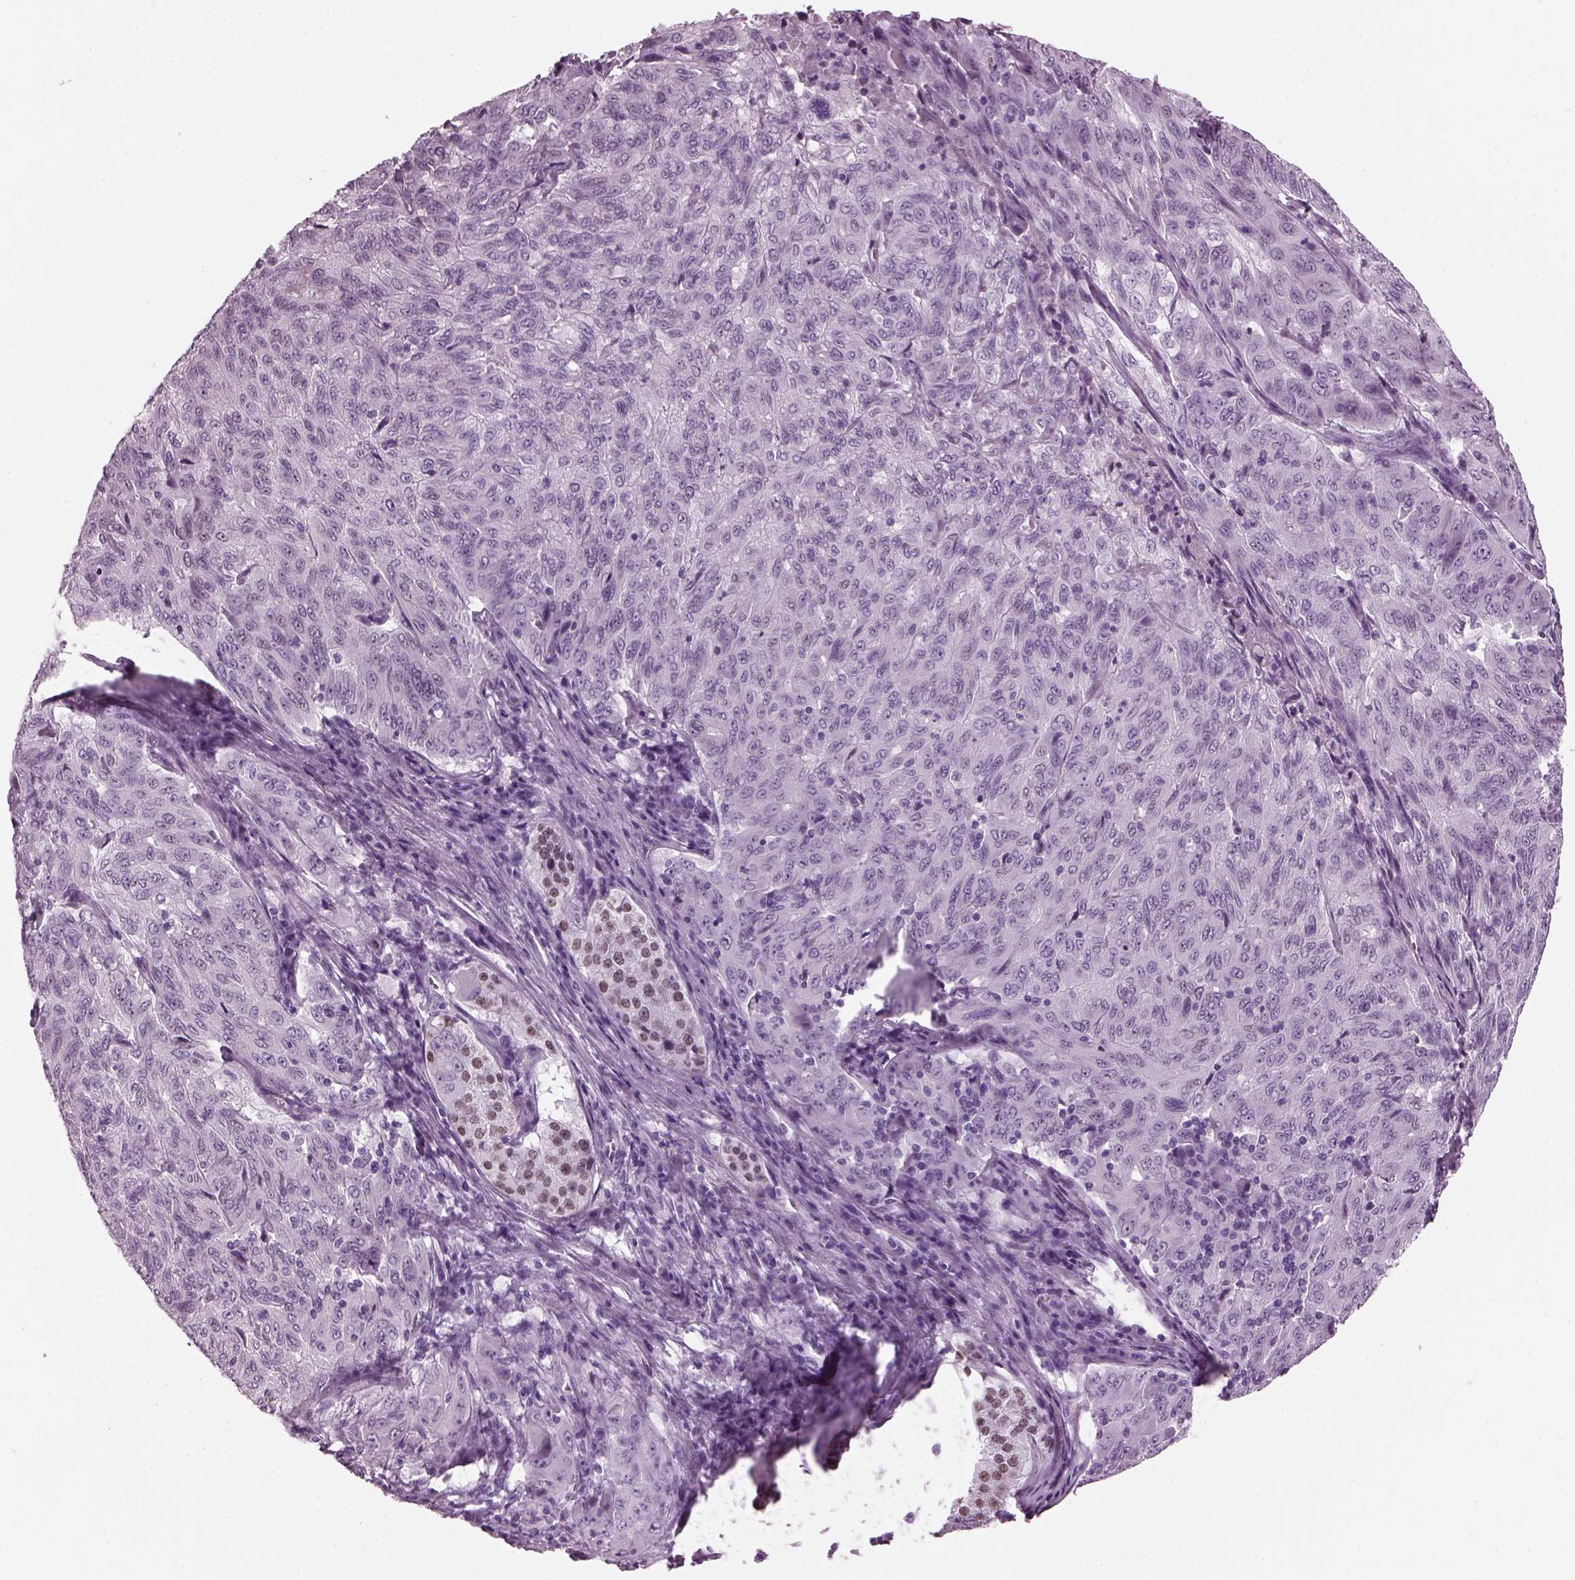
{"staining": {"intensity": "negative", "quantity": "none", "location": "none"}, "tissue": "pancreatic cancer", "cell_type": "Tumor cells", "image_type": "cancer", "snomed": [{"axis": "morphology", "description": "Adenocarcinoma, NOS"}, {"axis": "topography", "description": "Pancreas"}], "caption": "Immunohistochemistry (IHC) of pancreatic adenocarcinoma exhibits no positivity in tumor cells.", "gene": "KRTAP3-2", "patient": {"sex": "male", "age": 63}}